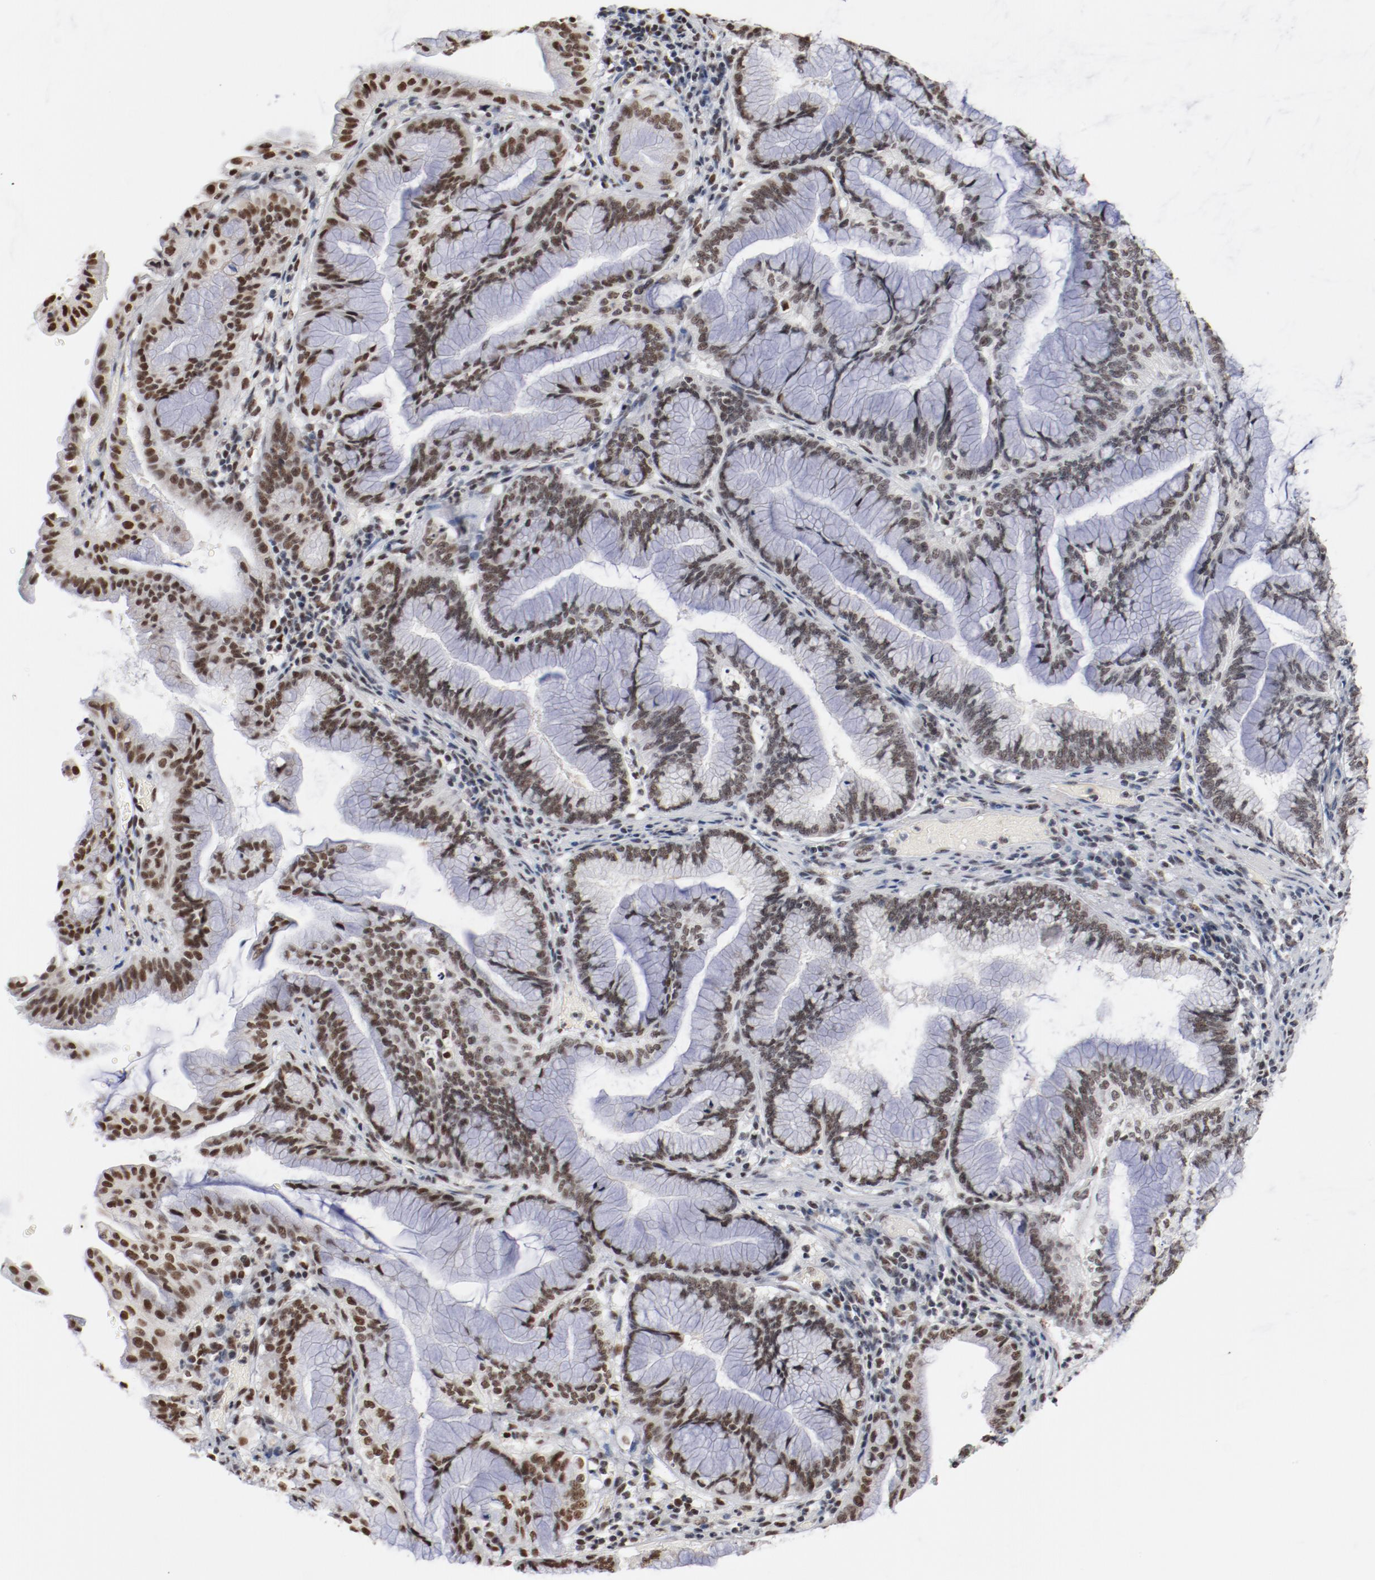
{"staining": {"intensity": "moderate", "quantity": ">75%", "location": "nuclear"}, "tissue": "pancreatic cancer", "cell_type": "Tumor cells", "image_type": "cancer", "snomed": [{"axis": "morphology", "description": "Adenocarcinoma, NOS"}, {"axis": "topography", "description": "Pancreas"}], "caption": "Immunohistochemistry (IHC) micrograph of neoplastic tissue: pancreatic cancer stained using immunohistochemistry (IHC) reveals medium levels of moderate protein expression localized specifically in the nuclear of tumor cells, appearing as a nuclear brown color.", "gene": "BUB3", "patient": {"sex": "female", "age": 64}}